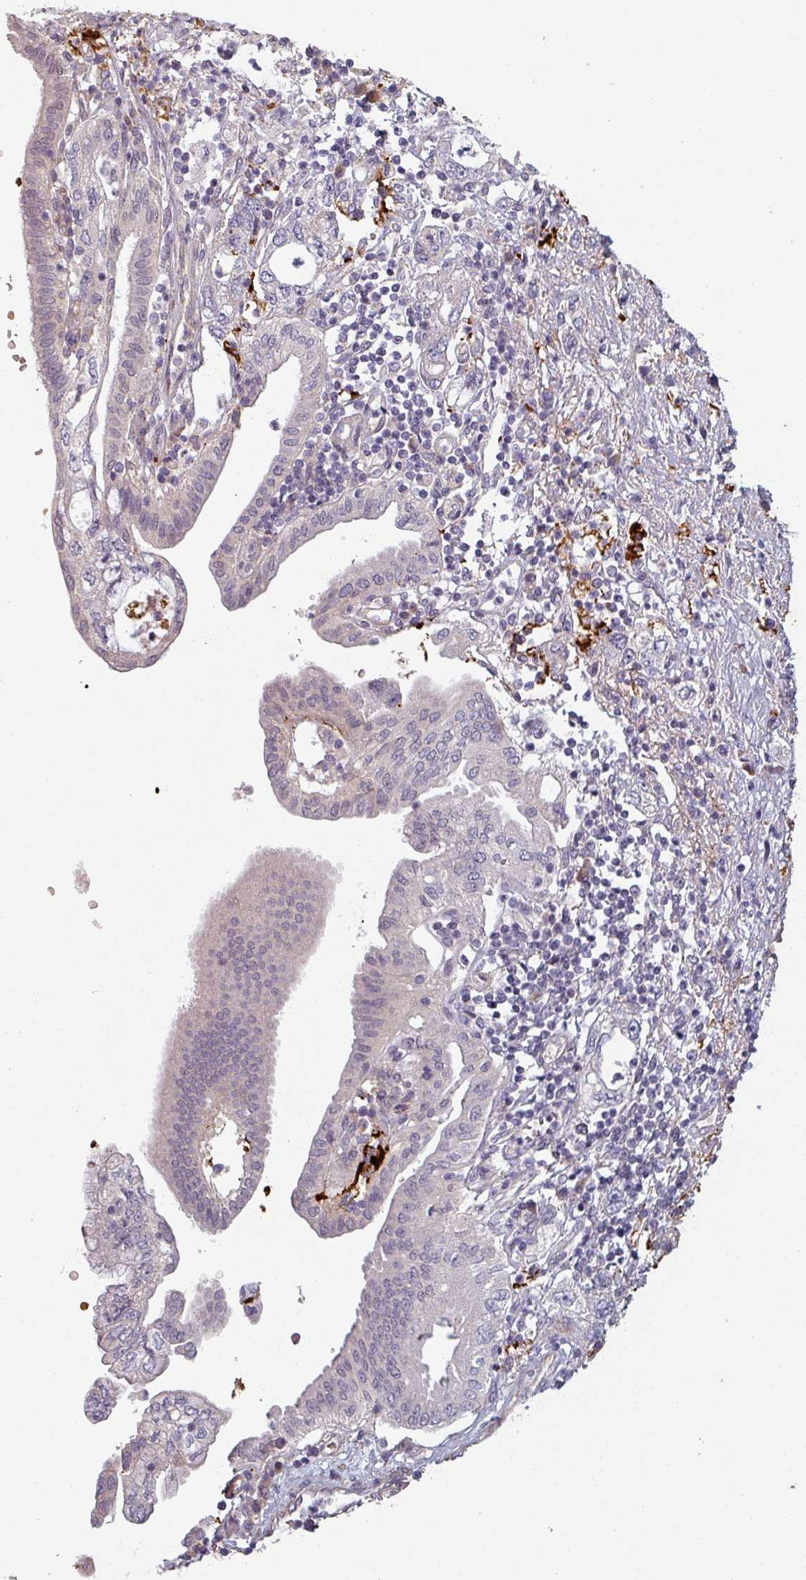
{"staining": {"intensity": "negative", "quantity": "none", "location": "none"}, "tissue": "pancreatic cancer", "cell_type": "Tumor cells", "image_type": "cancer", "snomed": [{"axis": "morphology", "description": "Adenocarcinoma, NOS"}, {"axis": "topography", "description": "Pancreas"}], "caption": "Immunohistochemical staining of pancreatic cancer exhibits no significant expression in tumor cells.", "gene": "C4BPB", "patient": {"sex": "female", "age": 73}}